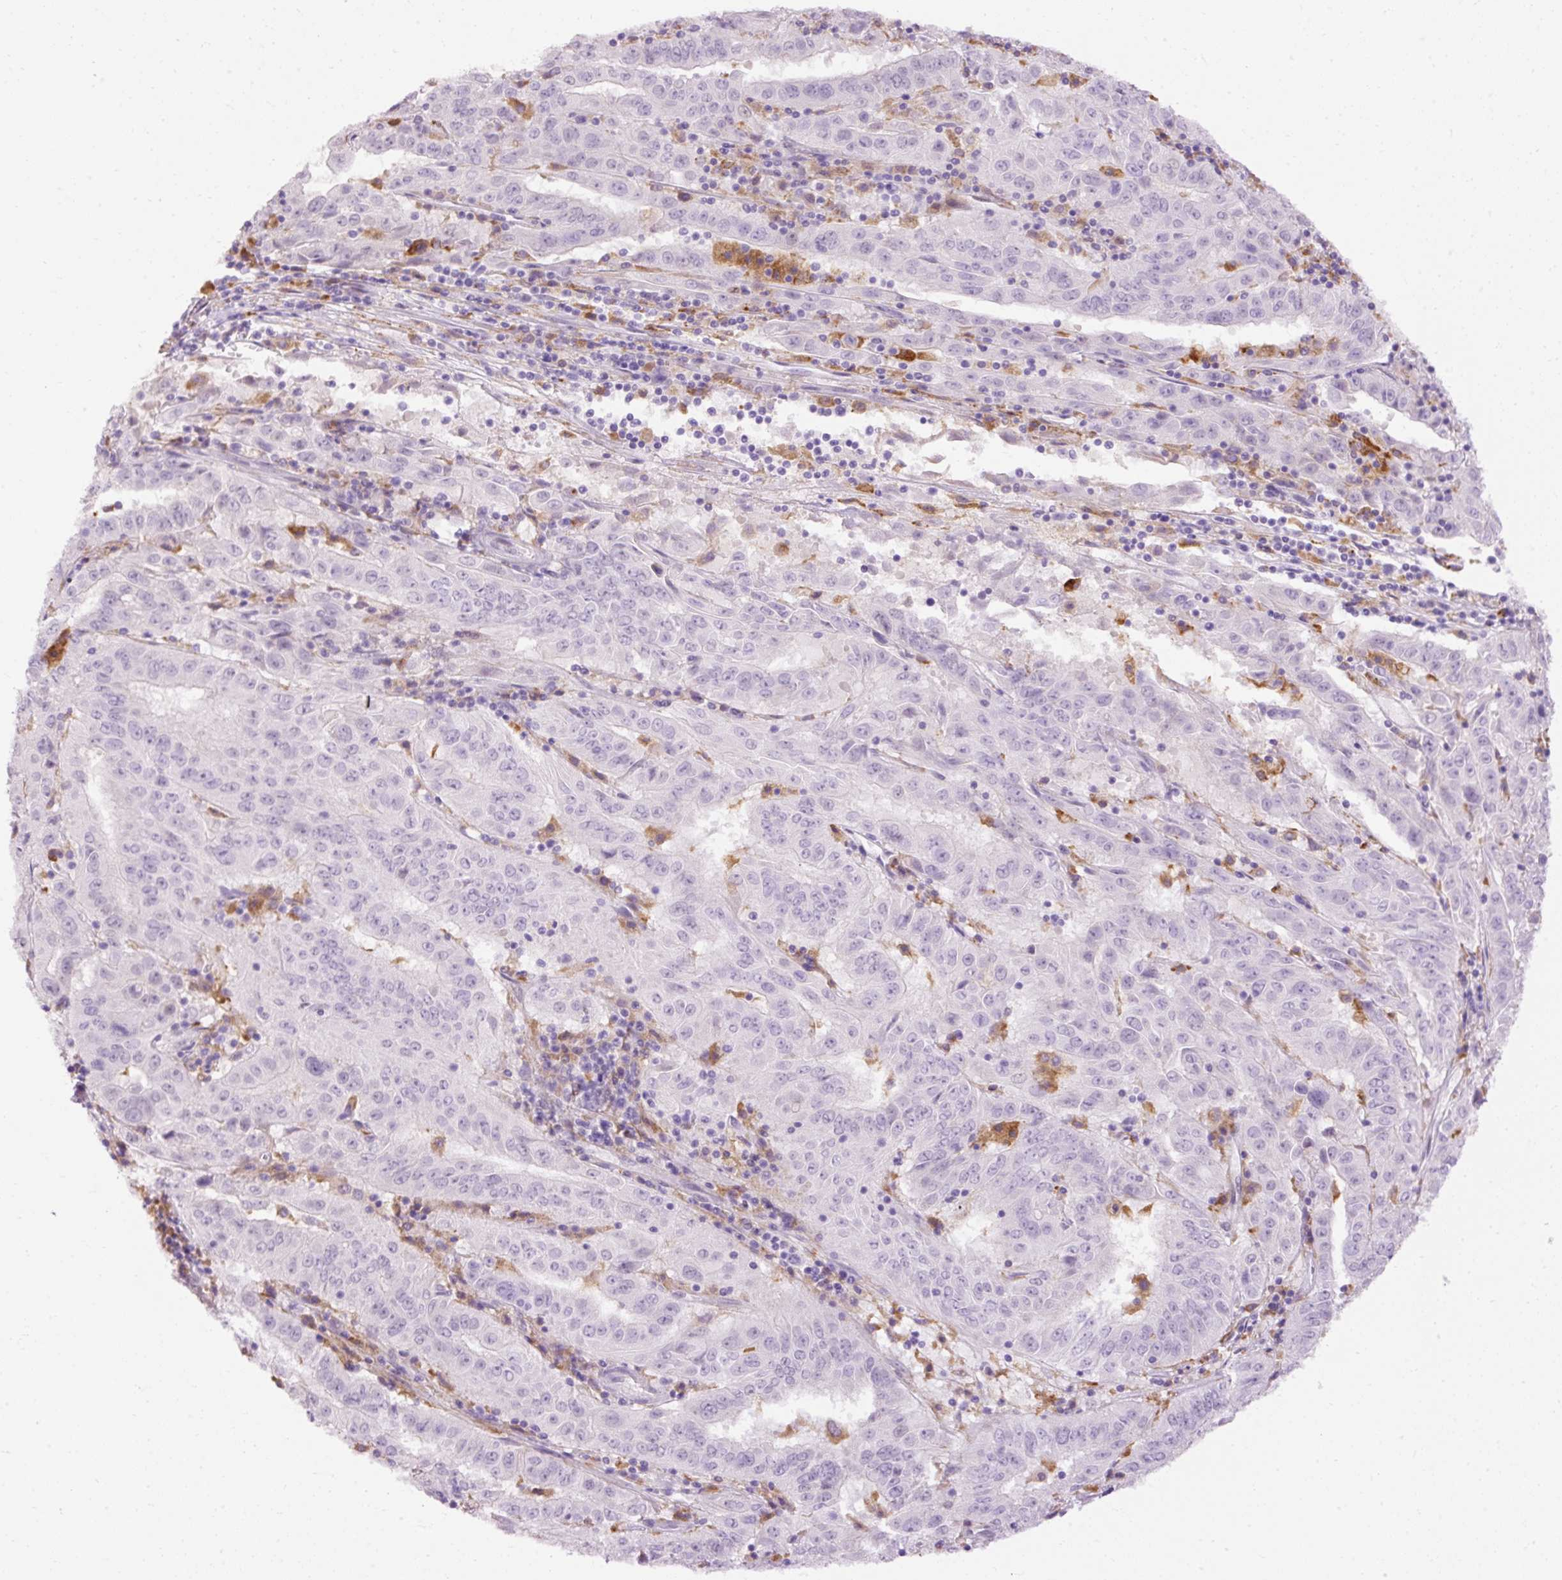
{"staining": {"intensity": "negative", "quantity": "none", "location": "none"}, "tissue": "pancreatic cancer", "cell_type": "Tumor cells", "image_type": "cancer", "snomed": [{"axis": "morphology", "description": "Adenocarcinoma, NOS"}, {"axis": "topography", "description": "Pancreas"}], "caption": "There is no significant positivity in tumor cells of pancreatic adenocarcinoma.", "gene": "LY86", "patient": {"sex": "male", "age": 63}}